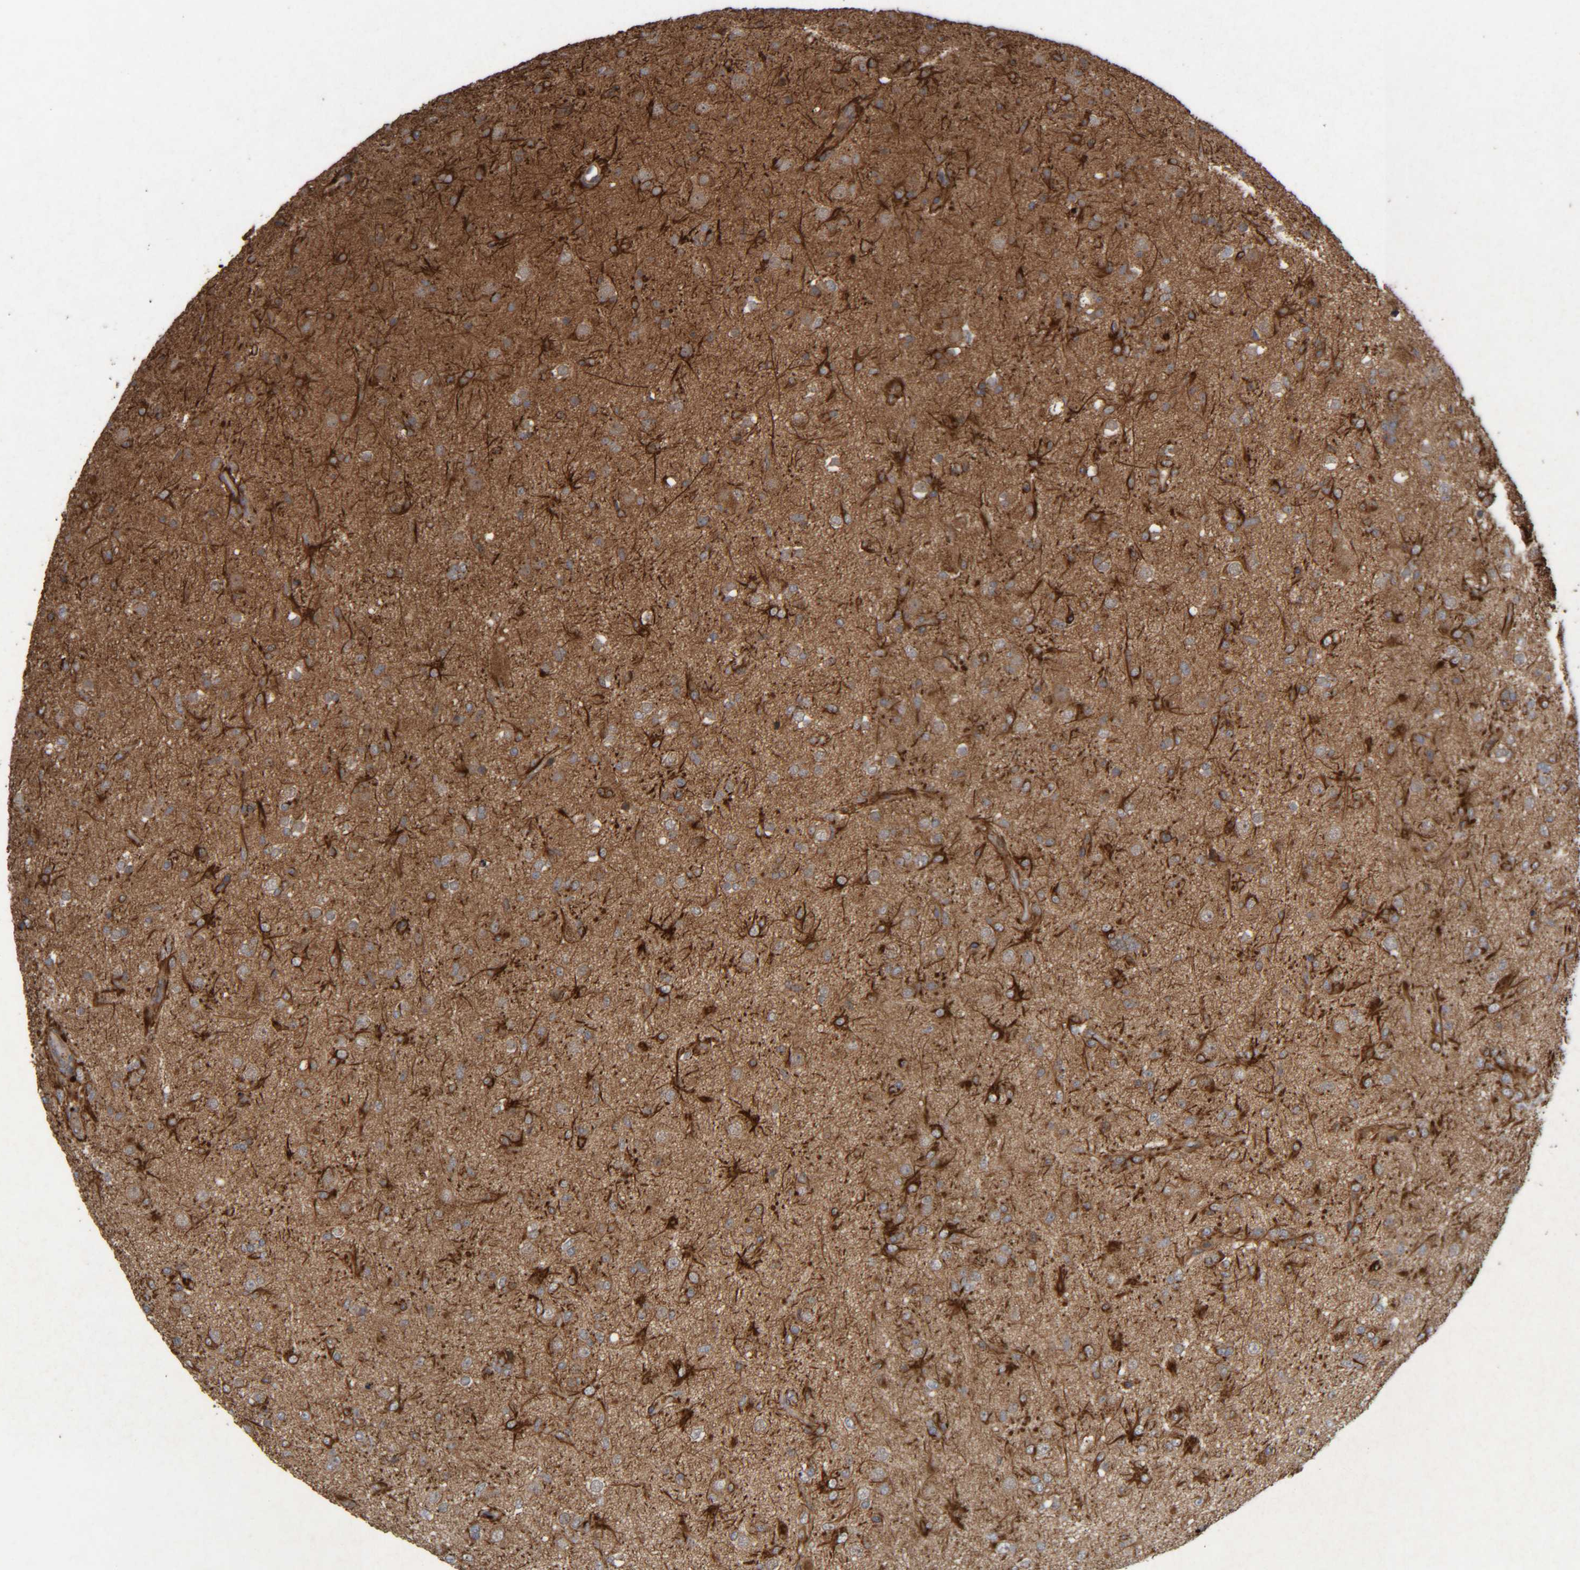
{"staining": {"intensity": "weak", "quantity": ">75%", "location": "cytoplasmic/membranous"}, "tissue": "glioma", "cell_type": "Tumor cells", "image_type": "cancer", "snomed": [{"axis": "morphology", "description": "Glioma, malignant, Low grade"}, {"axis": "topography", "description": "Brain"}], "caption": "Immunohistochemical staining of human glioma exhibits low levels of weak cytoplasmic/membranous expression in about >75% of tumor cells.", "gene": "CCDC57", "patient": {"sex": "male", "age": 65}}